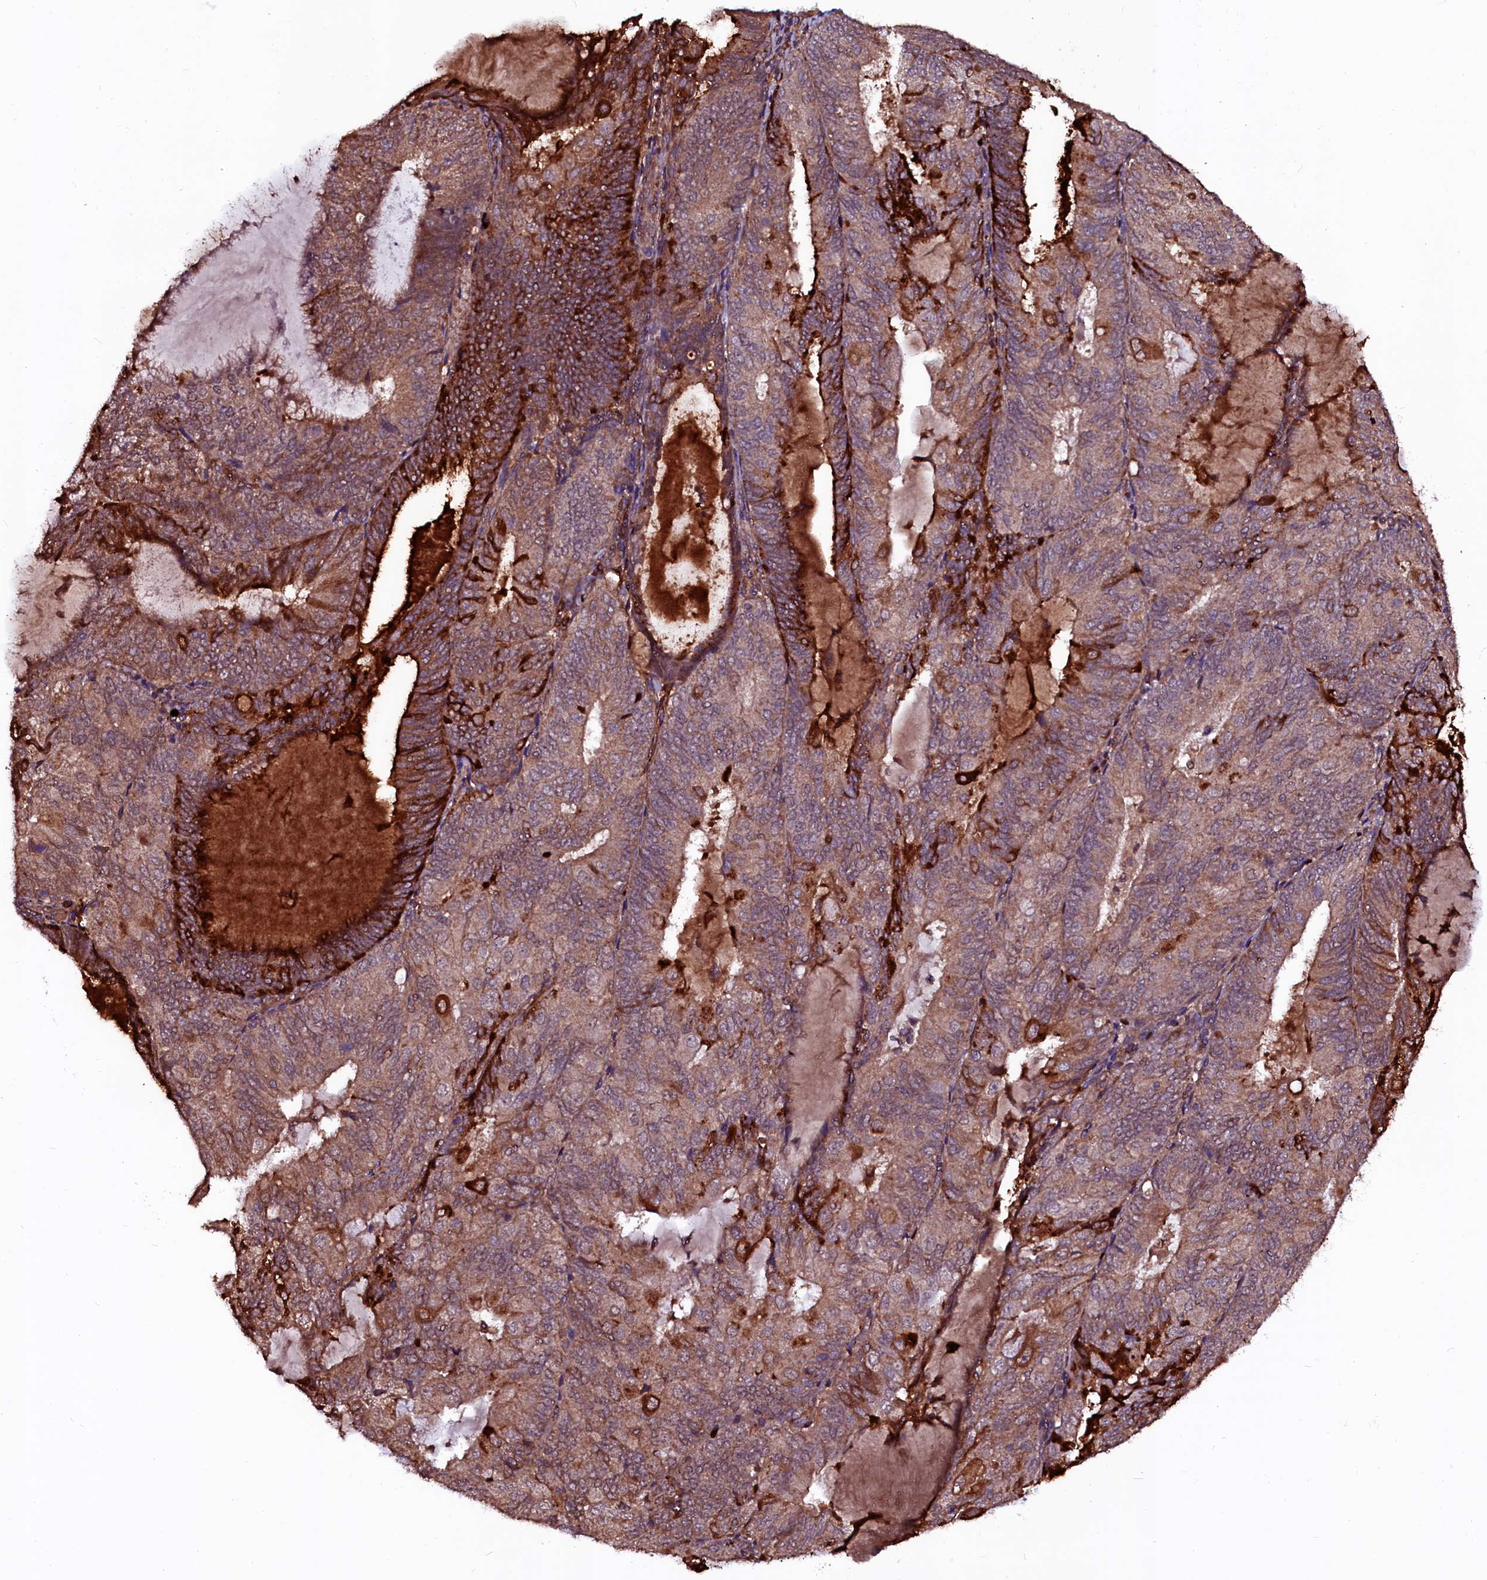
{"staining": {"intensity": "moderate", "quantity": ">75%", "location": "cytoplasmic/membranous"}, "tissue": "endometrial cancer", "cell_type": "Tumor cells", "image_type": "cancer", "snomed": [{"axis": "morphology", "description": "Adenocarcinoma, NOS"}, {"axis": "topography", "description": "Endometrium"}], "caption": "The photomicrograph demonstrates immunohistochemical staining of adenocarcinoma (endometrial). There is moderate cytoplasmic/membranous staining is present in approximately >75% of tumor cells.", "gene": "N4BP1", "patient": {"sex": "female", "age": 81}}